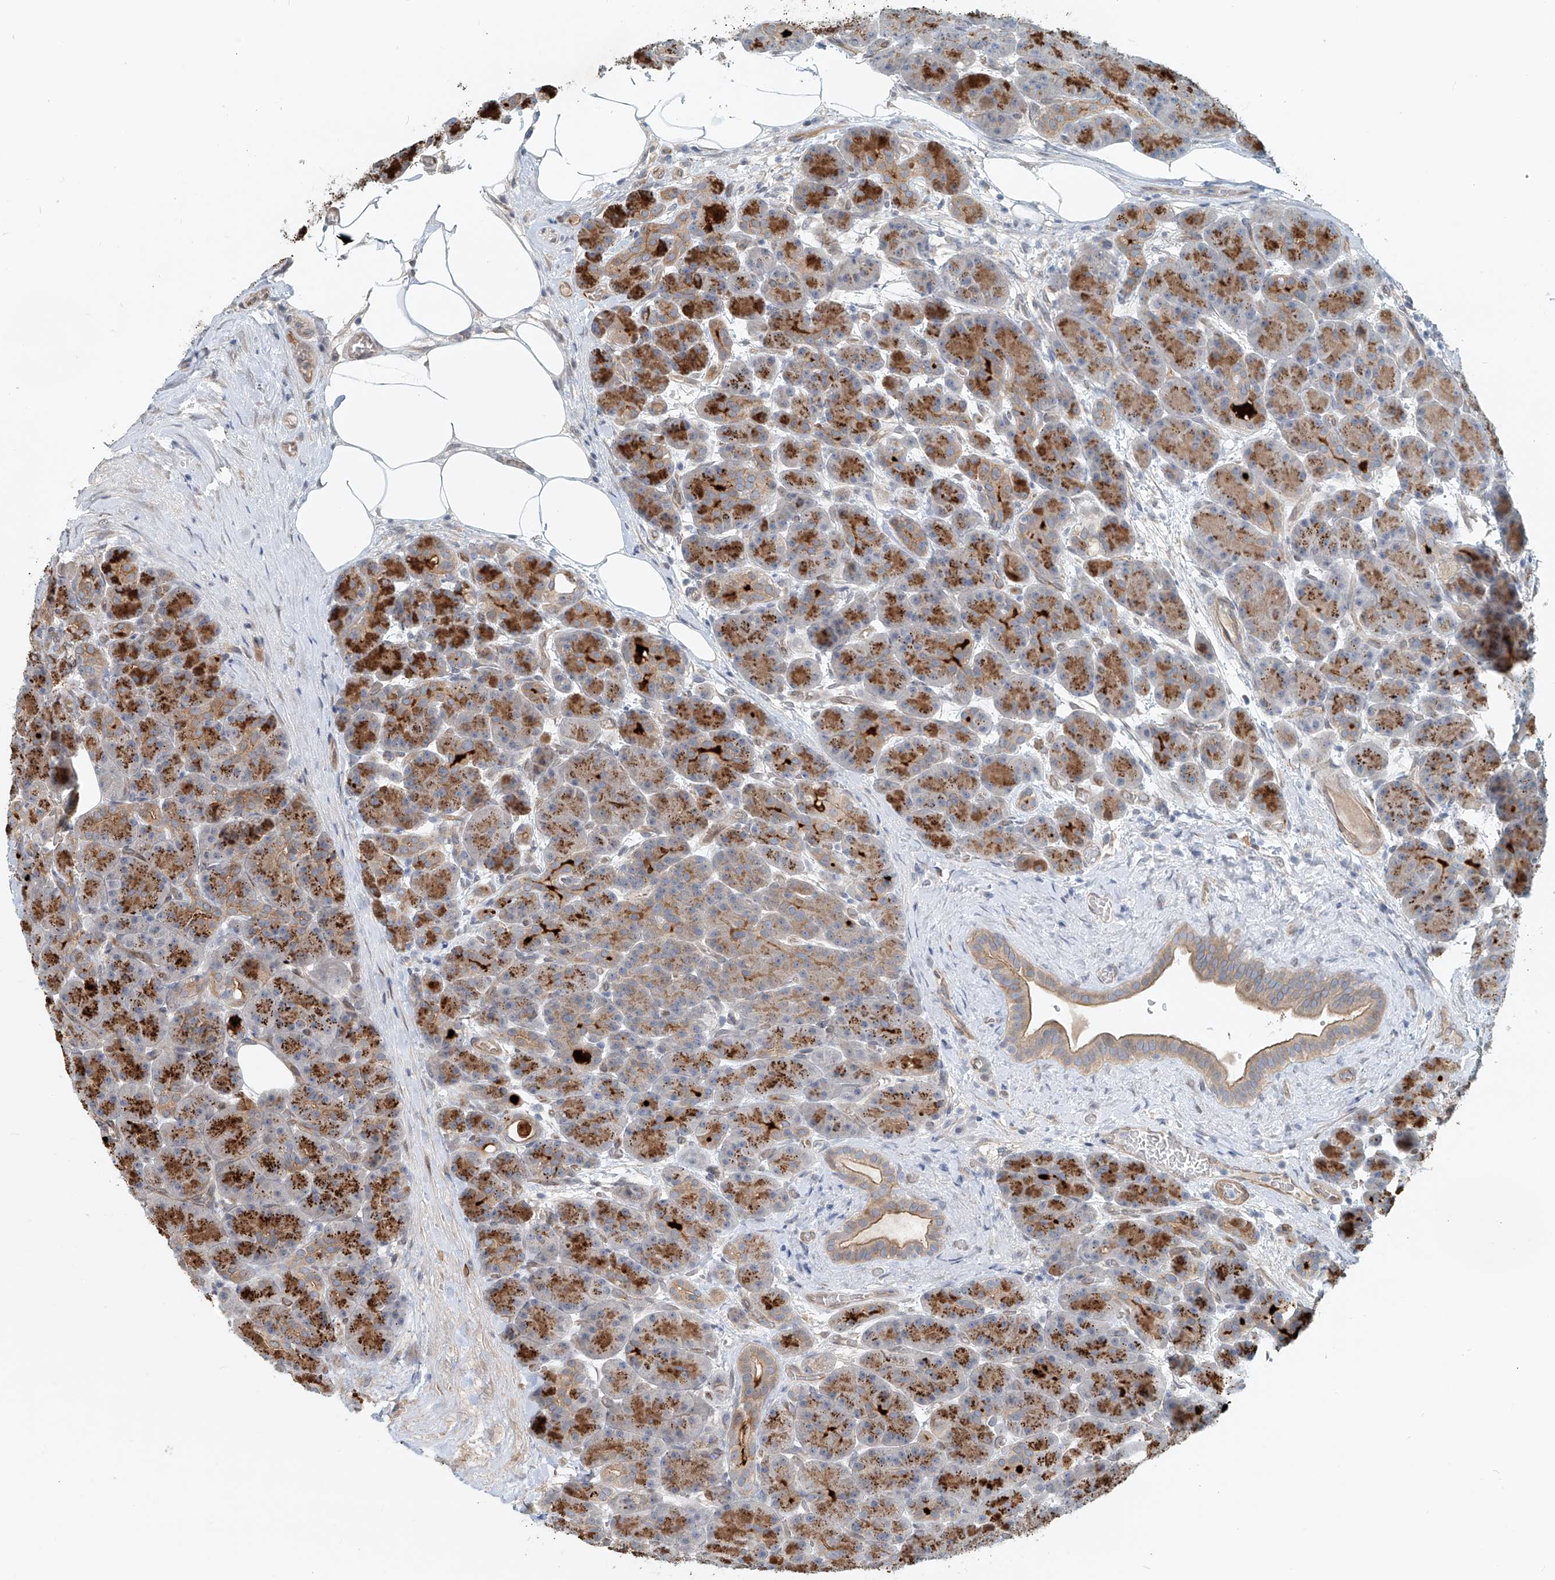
{"staining": {"intensity": "strong", "quantity": "25%-75%", "location": "cytoplasmic/membranous"}, "tissue": "pancreas", "cell_type": "Exocrine glandular cells", "image_type": "normal", "snomed": [{"axis": "morphology", "description": "Normal tissue, NOS"}, {"axis": "topography", "description": "Pancreas"}], "caption": "The photomicrograph demonstrates a brown stain indicating the presence of a protein in the cytoplasmic/membranous of exocrine glandular cells in pancreas. (Brightfield microscopy of DAB IHC at high magnification).", "gene": "SASH1", "patient": {"sex": "male", "age": 63}}